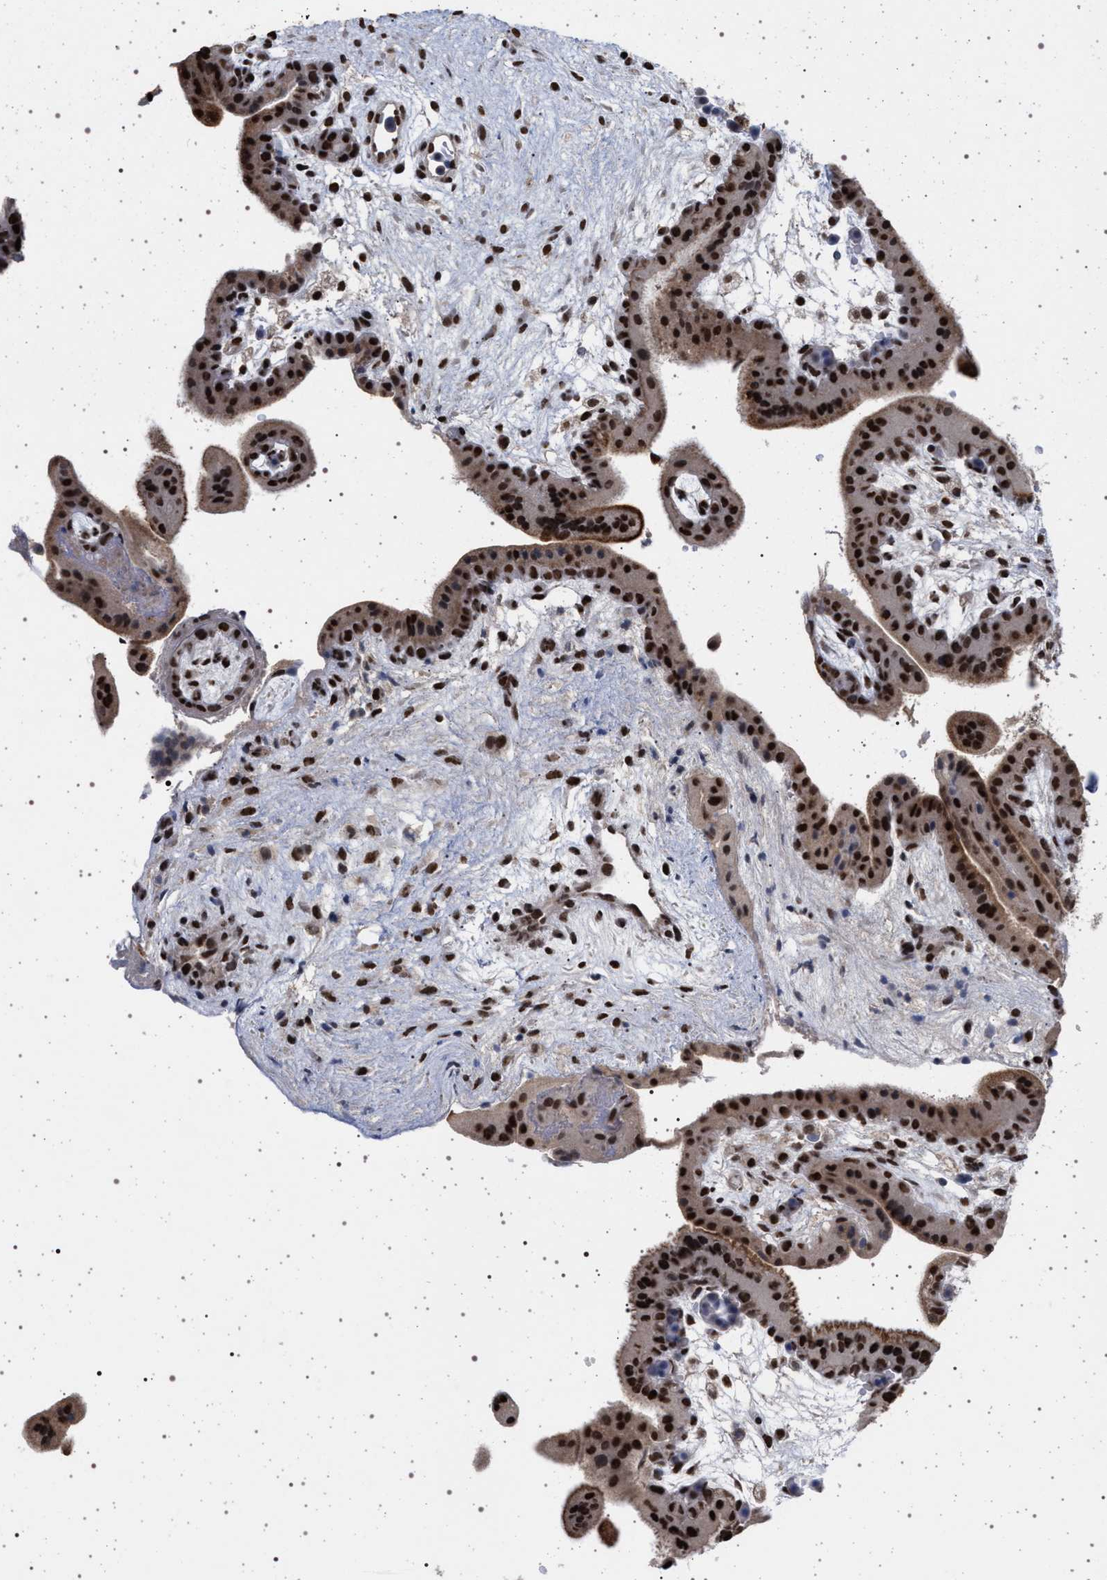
{"staining": {"intensity": "strong", "quantity": ">75%", "location": "nuclear"}, "tissue": "placenta", "cell_type": "Decidual cells", "image_type": "normal", "snomed": [{"axis": "morphology", "description": "Normal tissue, NOS"}, {"axis": "topography", "description": "Placenta"}], "caption": "Benign placenta shows strong nuclear positivity in approximately >75% of decidual cells, visualized by immunohistochemistry.", "gene": "PHF12", "patient": {"sex": "female", "age": 35}}